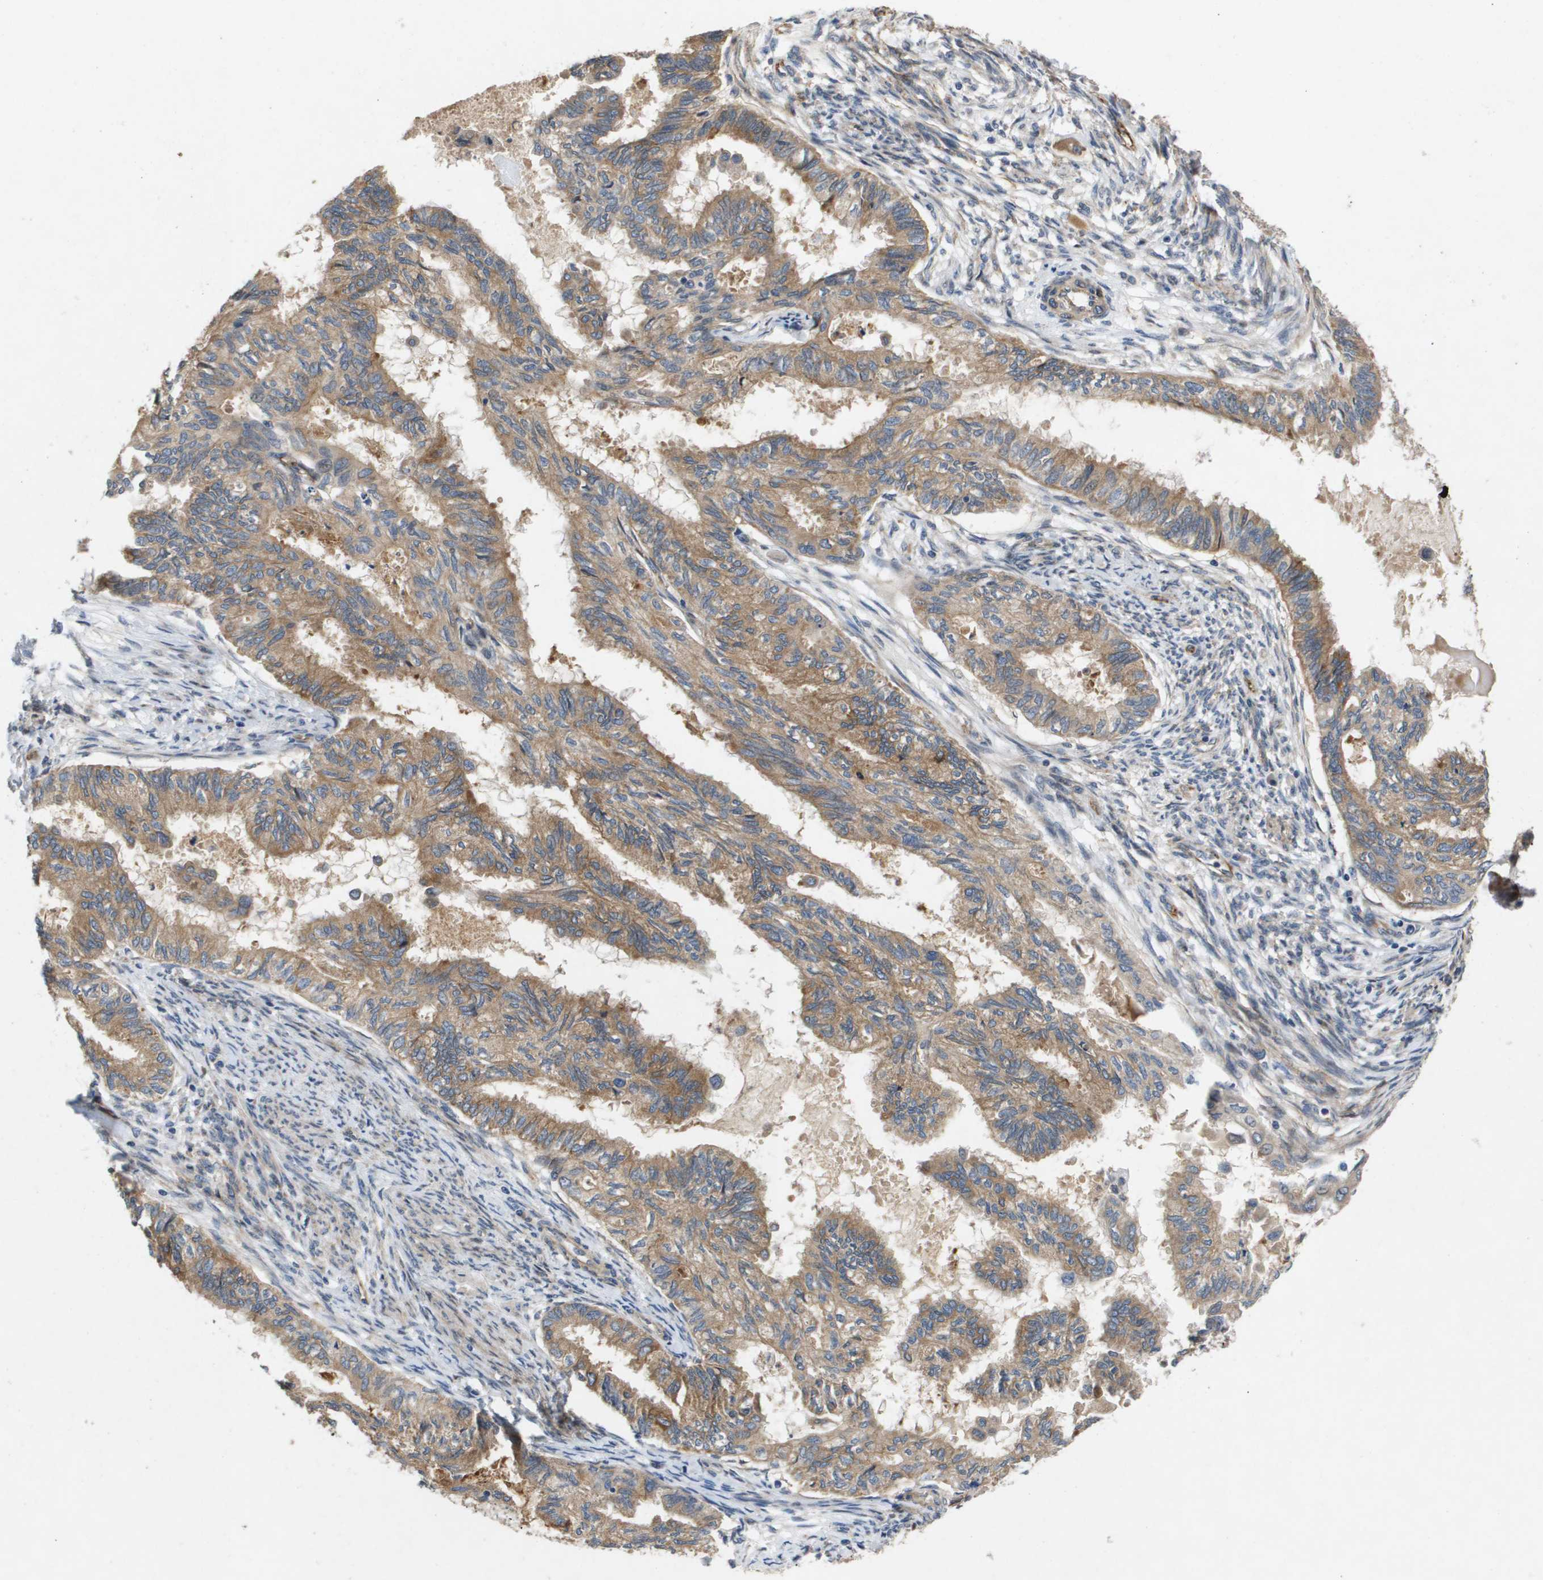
{"staining": {"intensity": "moderate", "quantity": ">75%", "location": "cytoplasmic/membranous"}, "tissue": "cervical cancer", "cell_type": "Tumor cells", "image_type": "cancer", "snomed": [{"axis": "morphology", "description": "Normal tissue, NOS"}, {"axis": "morphology", "description": "Adenocarcinoma, NOS"}, {"axis": "topography", "description": "Cervix"}, {"axis": "topography", "description": "Endometrium"}], "caption": "The image reveals immunohistochemical staining of cervical cancer (adenocarcinoma). There is moderate cytoplasmic/membranous staining is appreciated in about >75% of tumor cells.", "gene": "ENTPD2", "patient": {"sex": "female", "age": 86}}